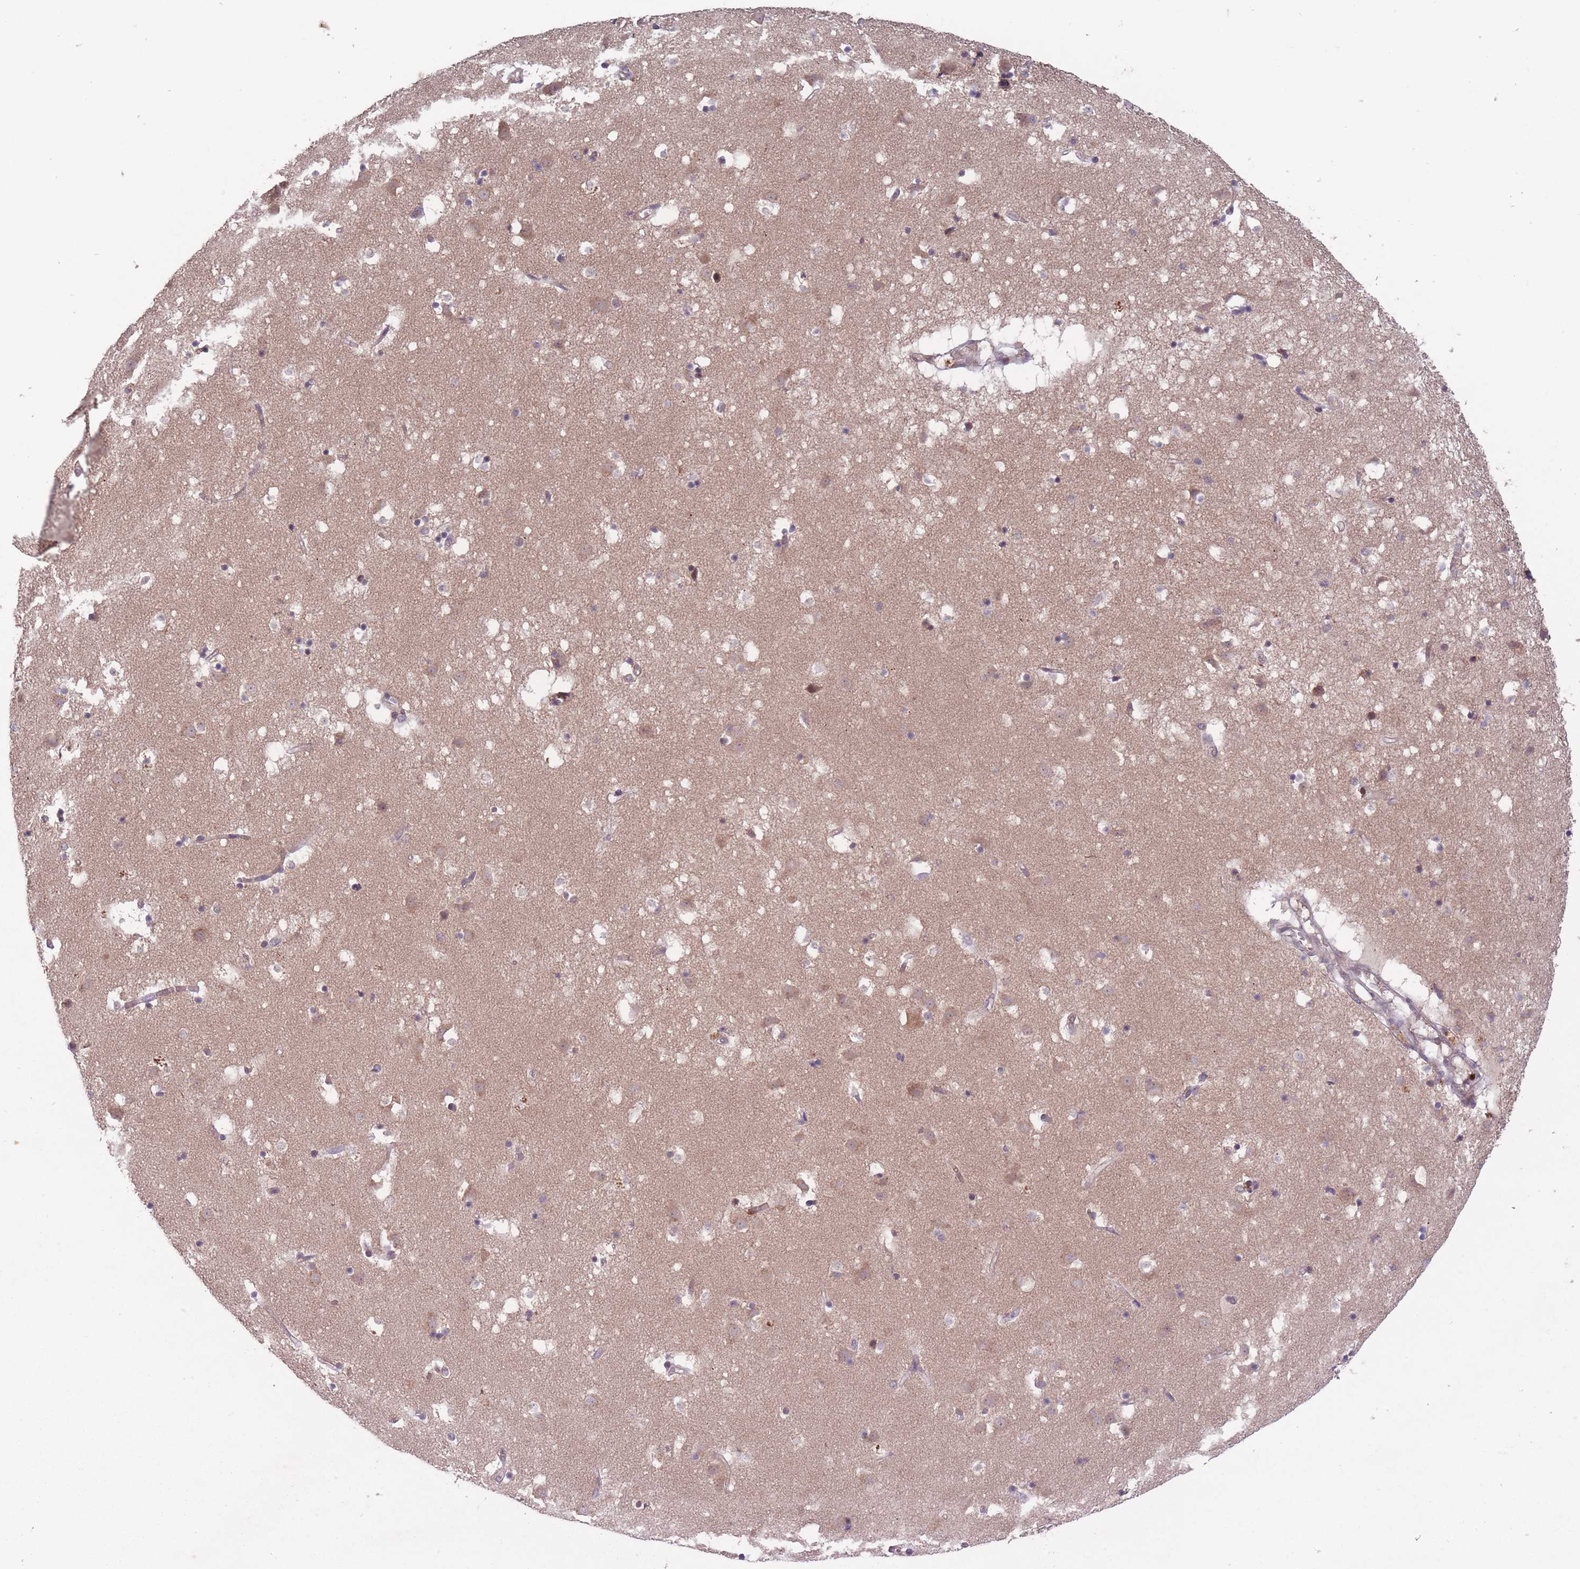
{"staining": {"intensity": "moderate", "quantity": "<25%", "location": "cytoplasmic/membranous"}, "tissue": "caudate", "cell_type": "Glial cells", "image_type": "normal", "snomed": [{"axis": "morphology", "description": "Normal tissue, NOS"}, {"axis": "topography", "description": "Lateral ventricle wall"}], "caption": "Protein expression analysis of unremarkable caudate reveals moderate cytoplasmic/membranous staining in about <25% of glial cells.", "gene": "SECTM1", "patient": {"sex": "male", "age": 58}}